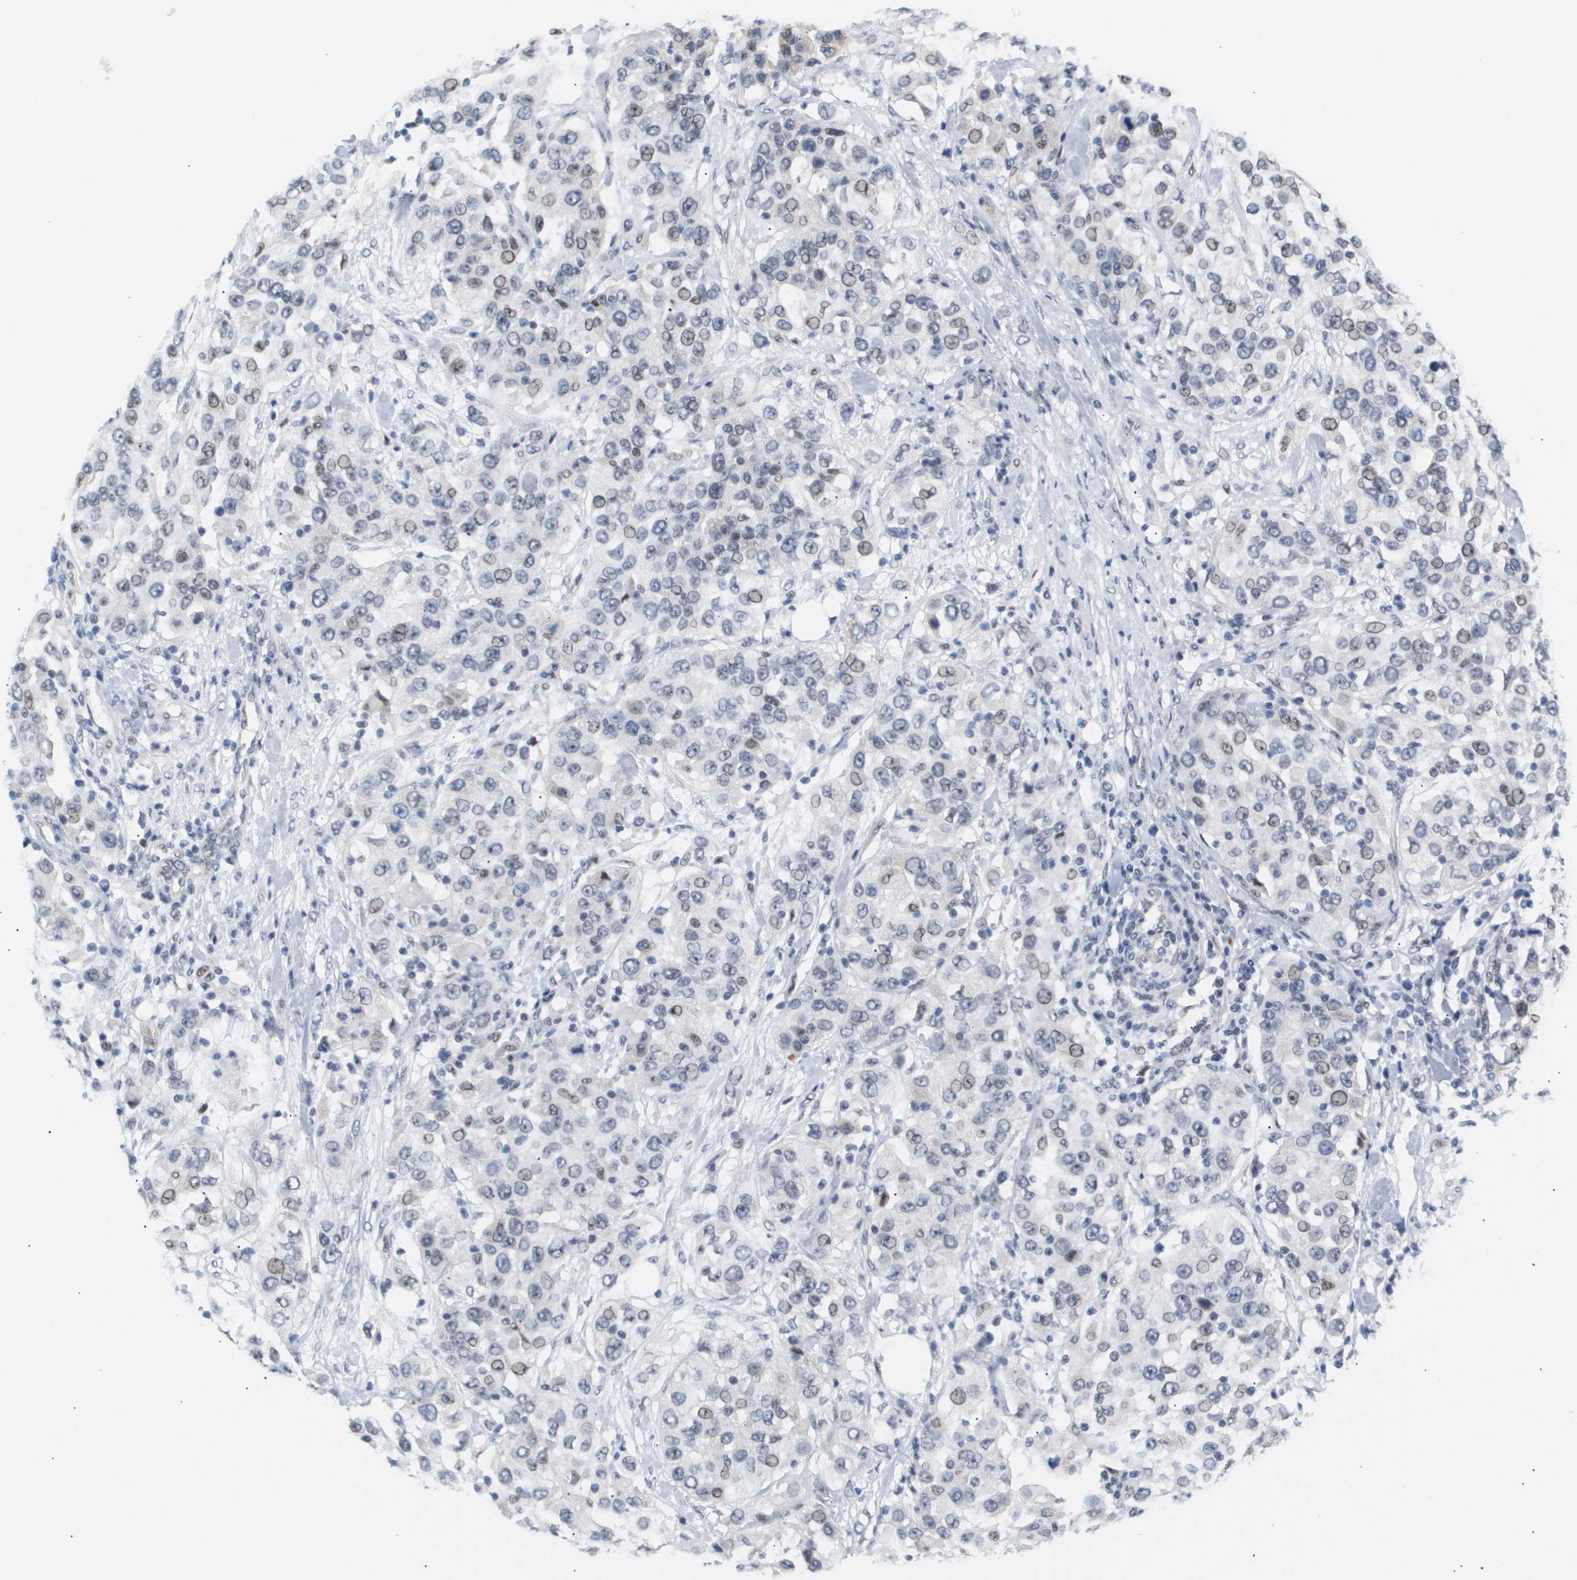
{"staining": {"intensity": "weak", "quantity": "<25%", "location": "nuclear"}, "tissue": "urothelial cancer", "cell_type": "Tumor cells", "image_type": "cancer", "snomed": [{"axis": "morphology", "description": "Urothelial carcinoma, High grade"}, {"axis": "topography", "description": "Urinary bladder"}], "caption": "Photomicrograph shows no significant protein expression in tumor cells of urothelial cancer.", "gene": "PPARD", "patient": {"sex": "female", "age": 80}}